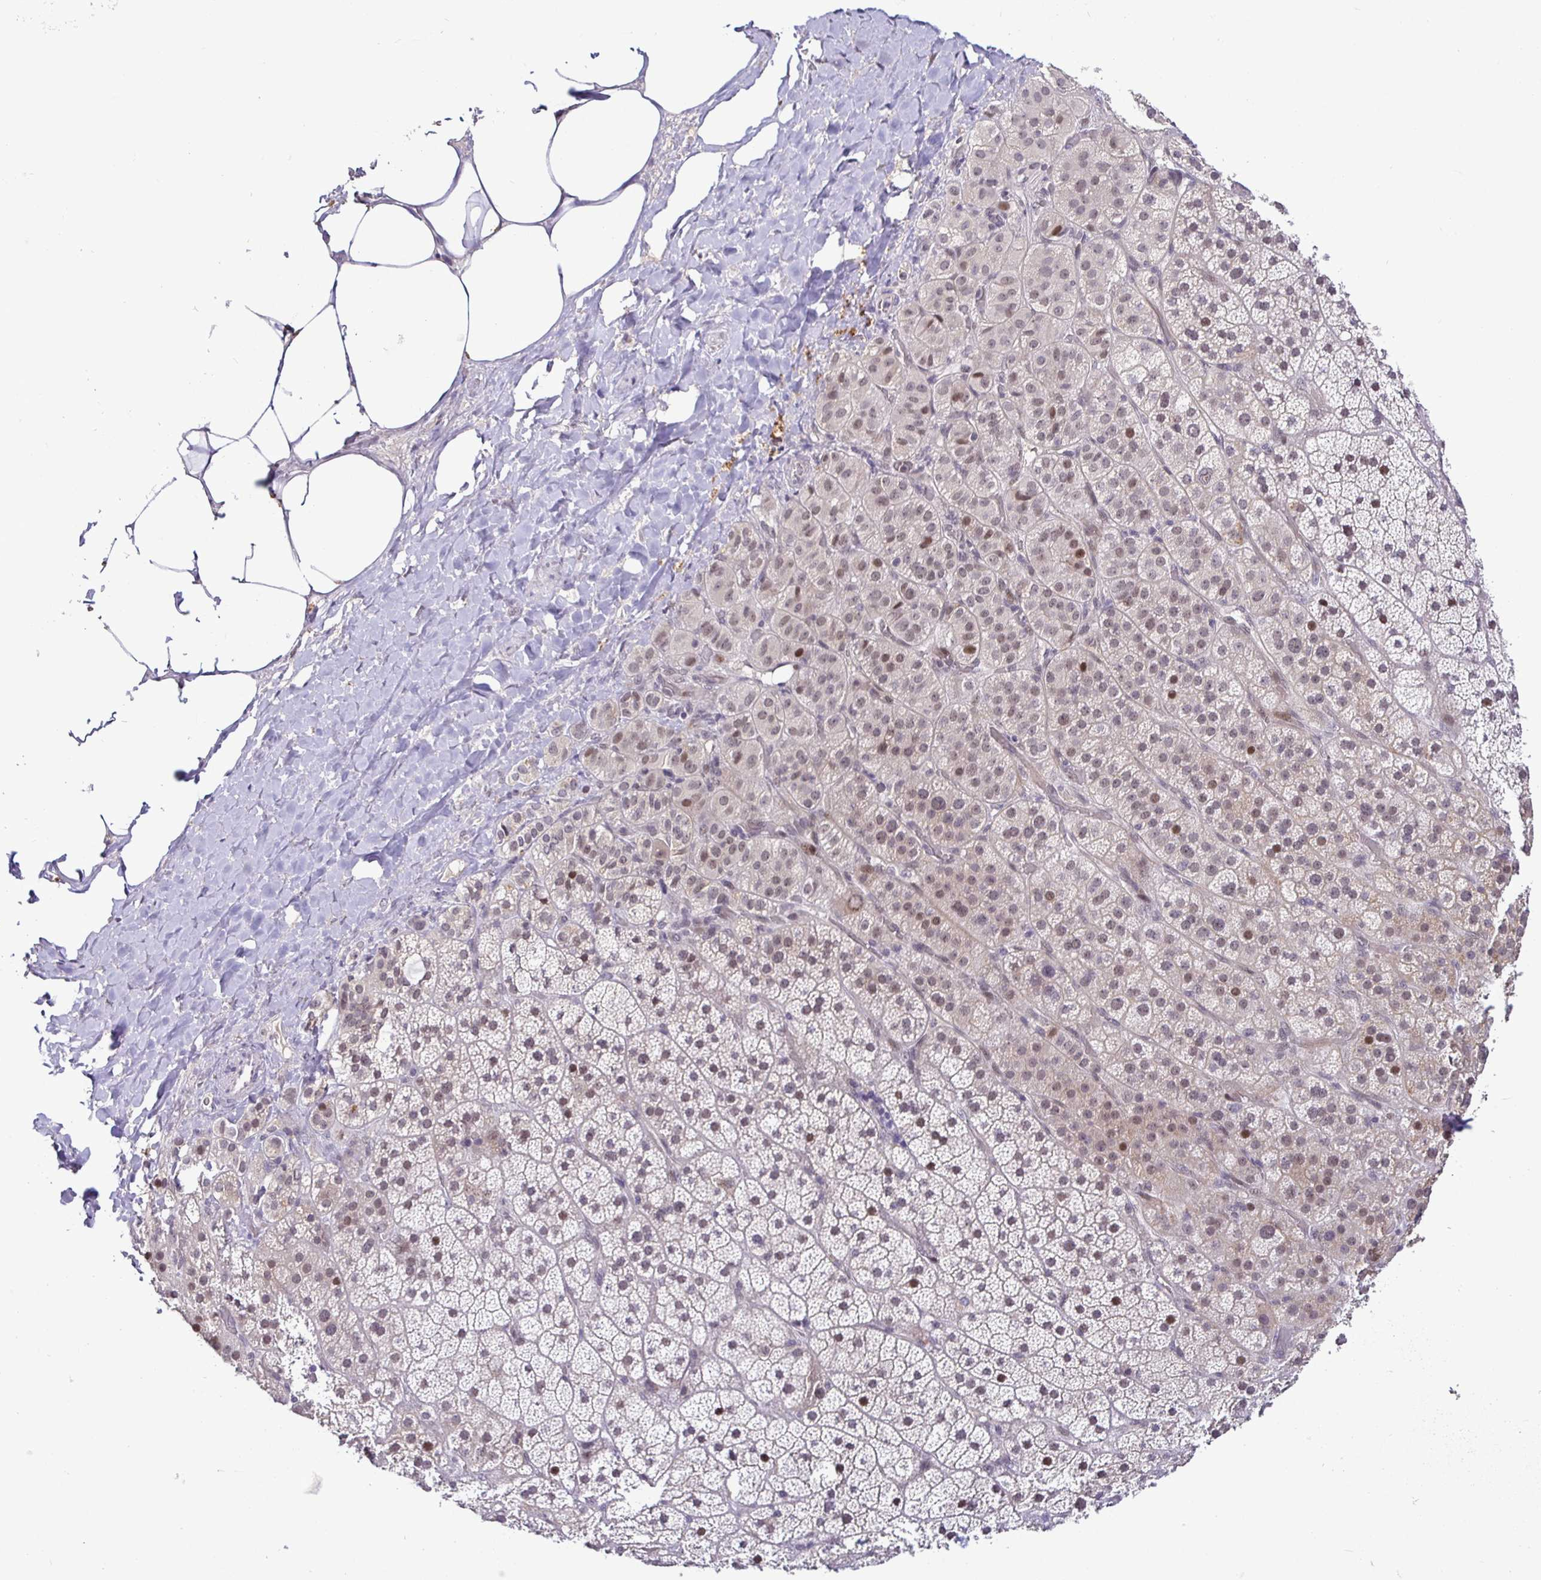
{"staining": {"intensity": "moderate", "quantity": ">75%", "location": "nuclear"}, "tissue": "adrenal gland", "cell_type": "Glandular cells", "image_type": "normal", "snomed": [{"axis": "morphology", "description": "Normal tissue, NOS"}, {"axis": "topography", "description": "Adrenal gland"}], "caption": "This image displays unremarkable adrenal gland stained with immunohistochemistry to label a protein in brown. The nuclear of glandular cells show moderate positivity for the protein. Nuclei are counter-stained blue.", "gene": "NUP188", "patient": {"sex": "male", "age": 57}}